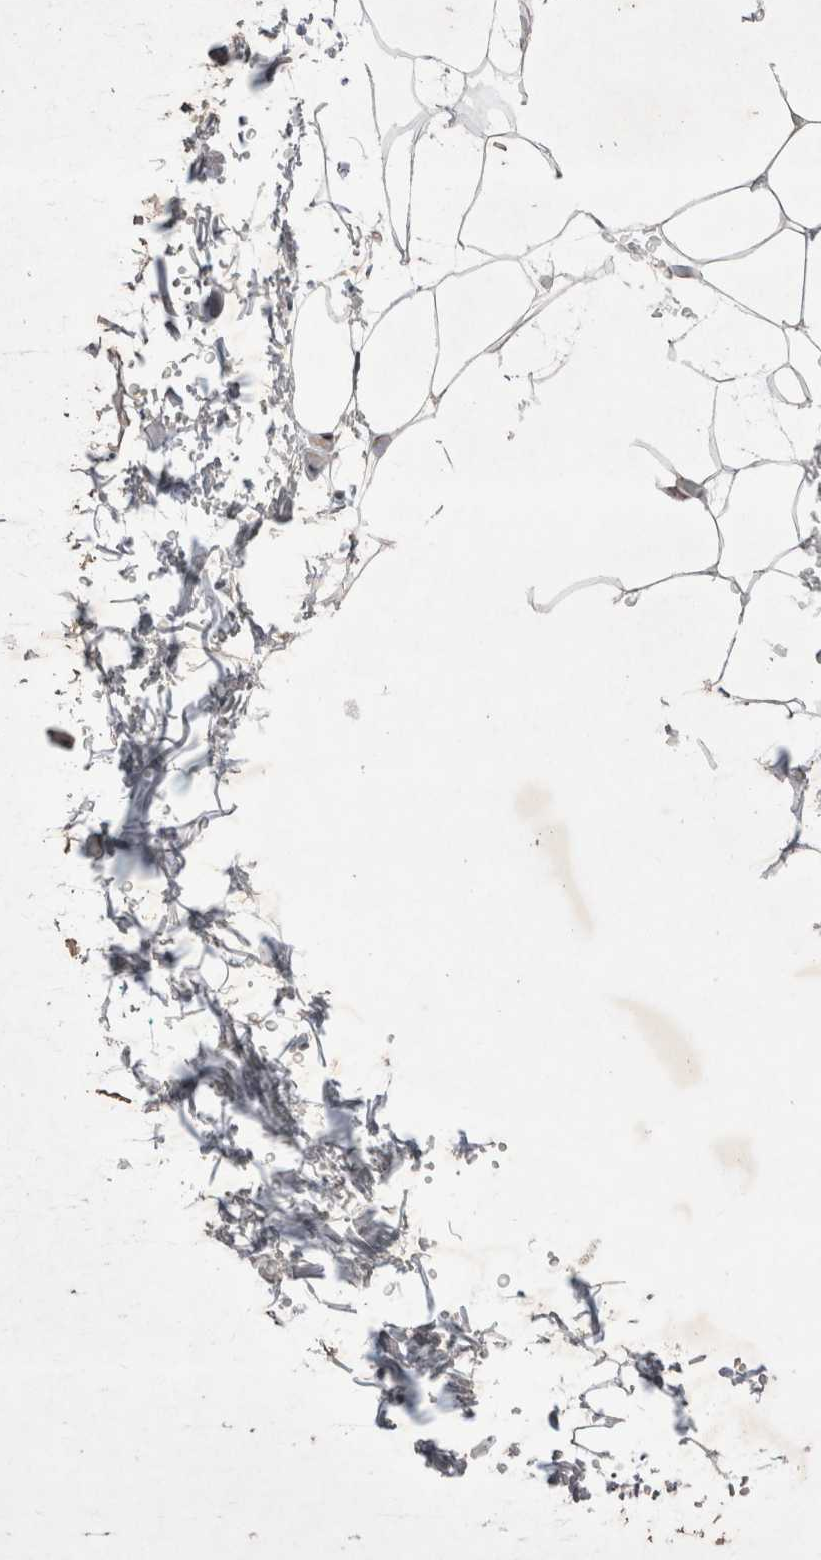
{"staining": {"intensity": "weak", "quantity": ">75%", "location": "nuclear"}, "tissue": "adipose tissue", "cell_type": "Adipocytes", "image_type": "normal", "snomed": [{"axis": "morphology", "description": "Normal tissue, NOS"}, {"axis": "topography", "description": "Soft tissue"}], "caption": "A brown stain highlights weak nuclear expression of a protein in adipocytes of benign human adipose tissue.", "gene": "RBM6", "patient": {"sex": "male", "age": 72}}